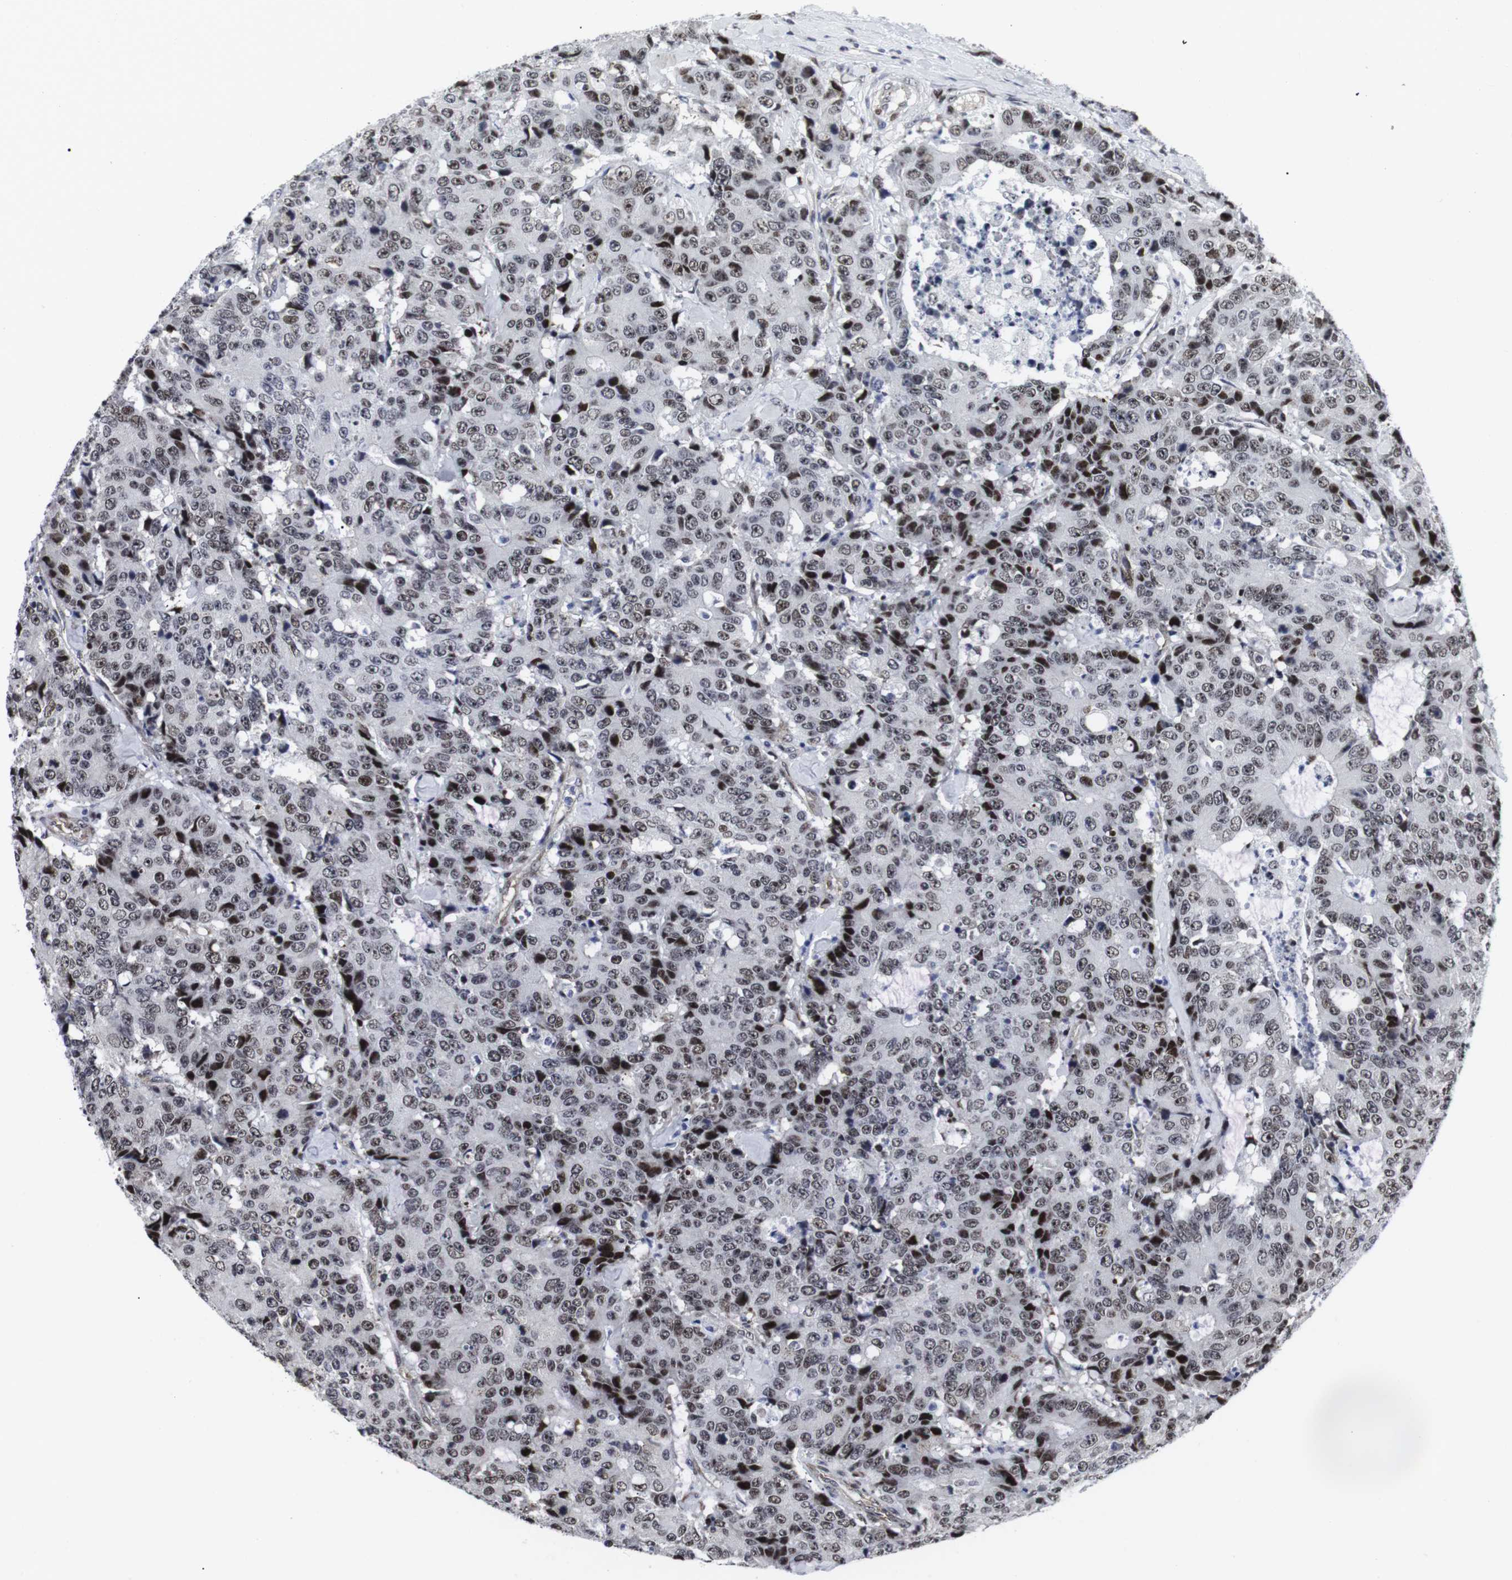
{"staining": {"intensity": "strong", "quantity": "<25%", "location": "nuclear"}, "tissue": "colorectal cancer", "cell_type": "Tumor cells", "image_type": "cancer", "snomed": [{"axis": "morphology", "description": "Adenocarcinoma, NOS"}, {"axis": "topography", "description": "Colon"}], "caption": "Tumor cells show strong nuclear staining in approximately <25% of cells in colorectal adenocarcinoma. (DAB = brown stain, brightfield microscopy at high magnification).", "gene": "MLH1", "patient": {"sex": "female", "age": 86}}